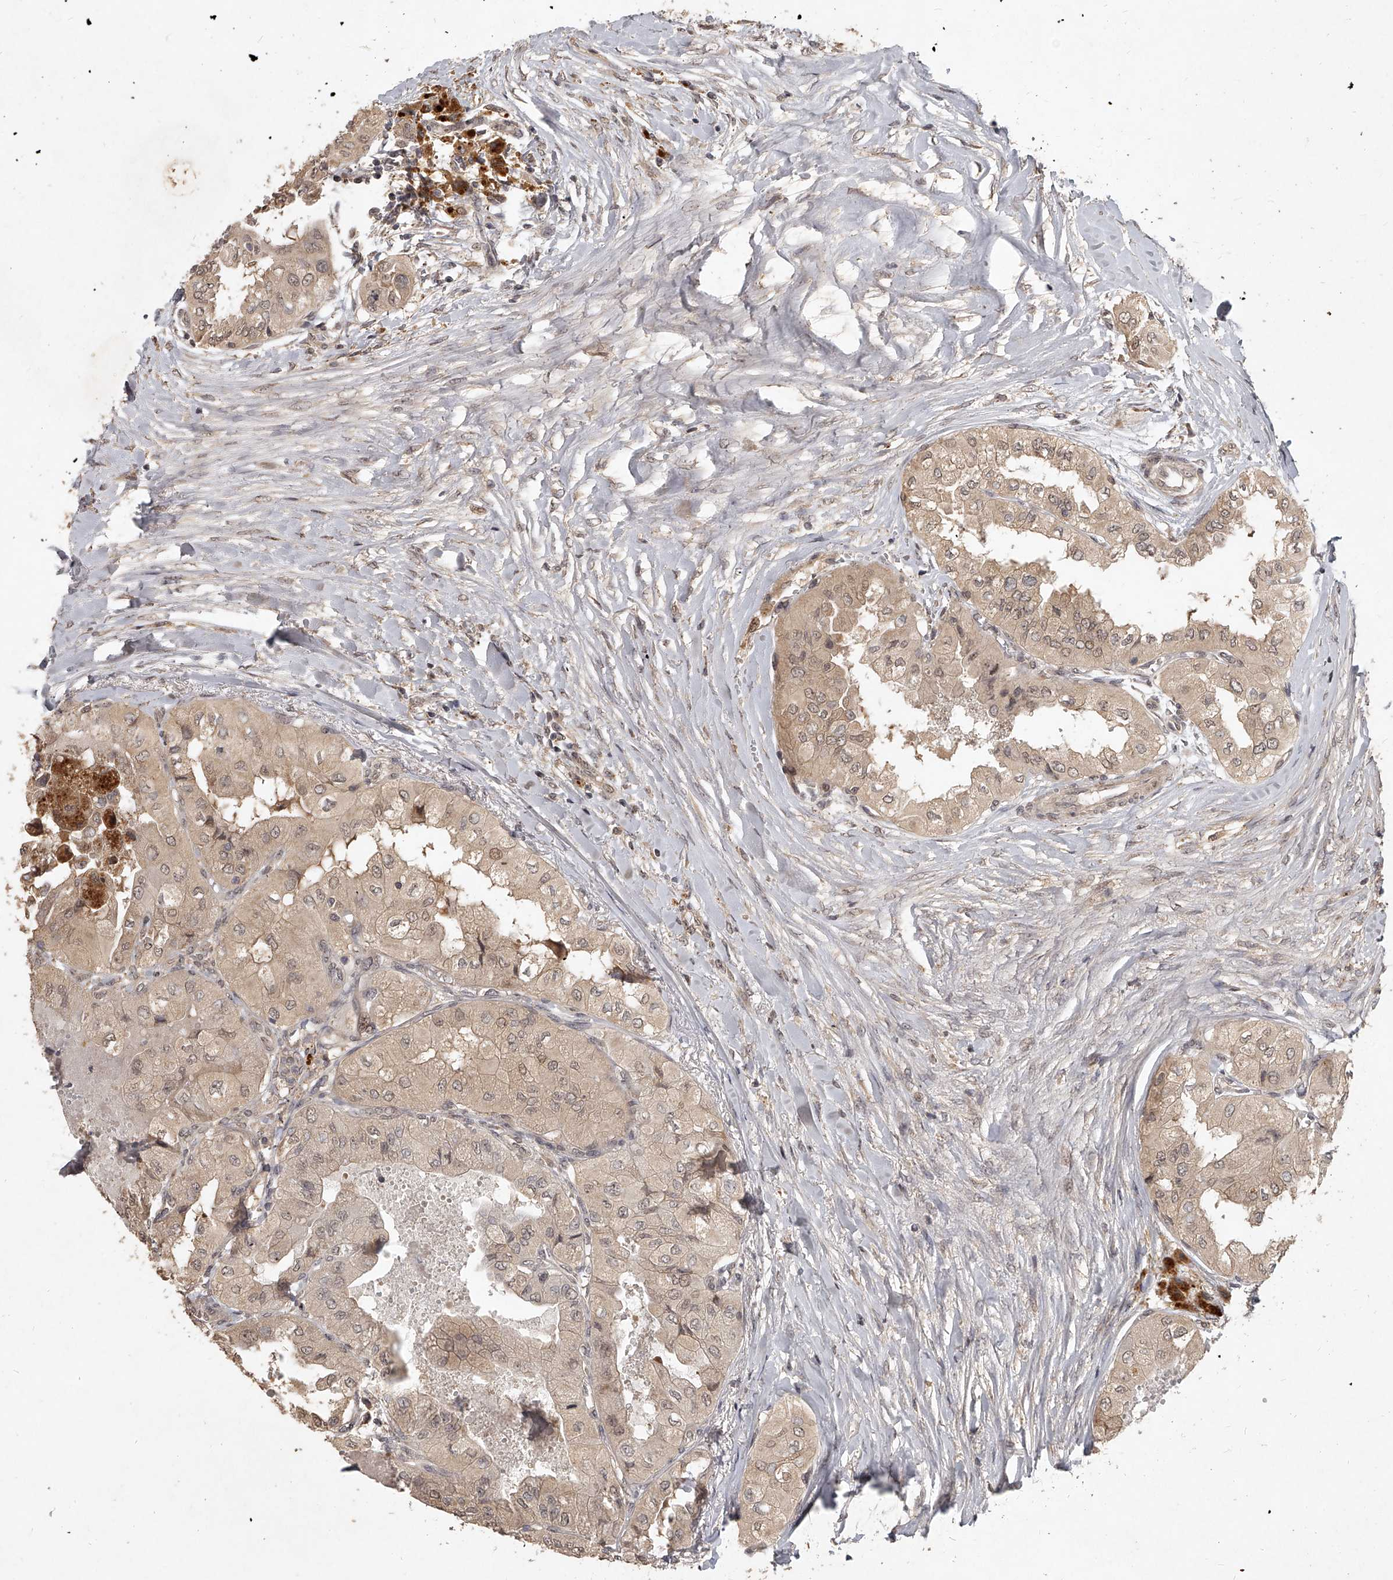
{"staining": {"intensity": "weak", "quantity": ">75%", "location": "cytoplasmic/membranous,nuclear"}, "tissue": "thyroid cancer", "cell_type": "Tumor cells", "image_type": "cancer", "snomed": [{"axis": "morphology", "description": "Papillary adenocarcinoma, NOS"}, {"axis": "topography", "description": "Thyroid gland"}], "caption": "This is an image of immunohistochemistry staining of papillary adenocarcinoma (thyroid), which shows weak staining in the cytoplasmic/membranous and nuclear of tumor cells.", "gene": "SLC37A1", "patient": {"sex": "female", "age": 59}}